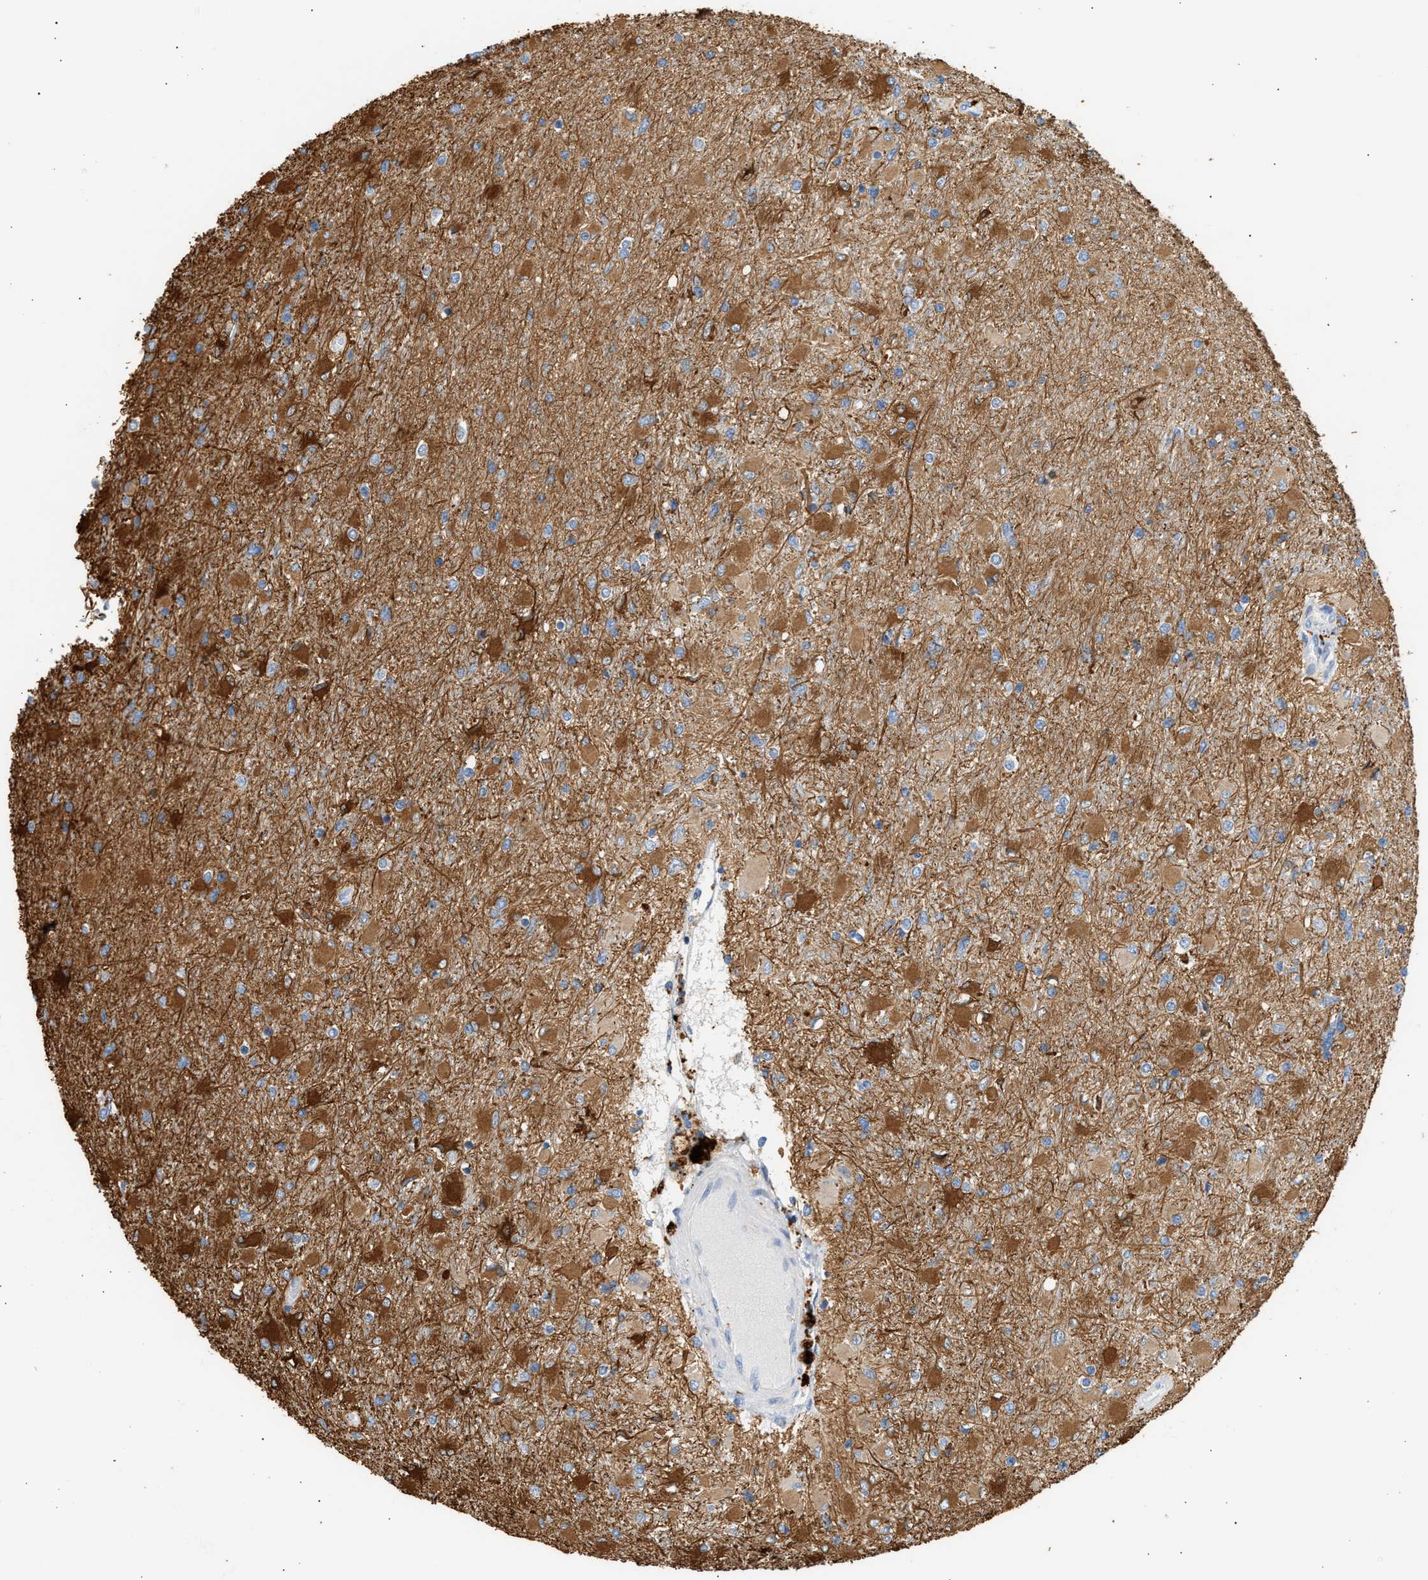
{"staining": {"intensity": "moderate", "quantity": ">75%", "location": "cytoplasmic/membranous"}, "tissue": "glioma", "cell_type": "Tumor cells", "image_type": "cancer", "snomed": [{"axis": "morphology", "description": "Glioma, malignant, High grade"}, {"axis": "topography", "description": "Cerebral cortex"}], "caption": "A histopathology image showing moderate cytoplasmic/membranous expression in about >75% of tumor cells in malignant high-grade glioma, as visualized by brown immunohistochemical staining.", "gene": "ENTHD1", "patient": {"sex": "female", "age": 36}}